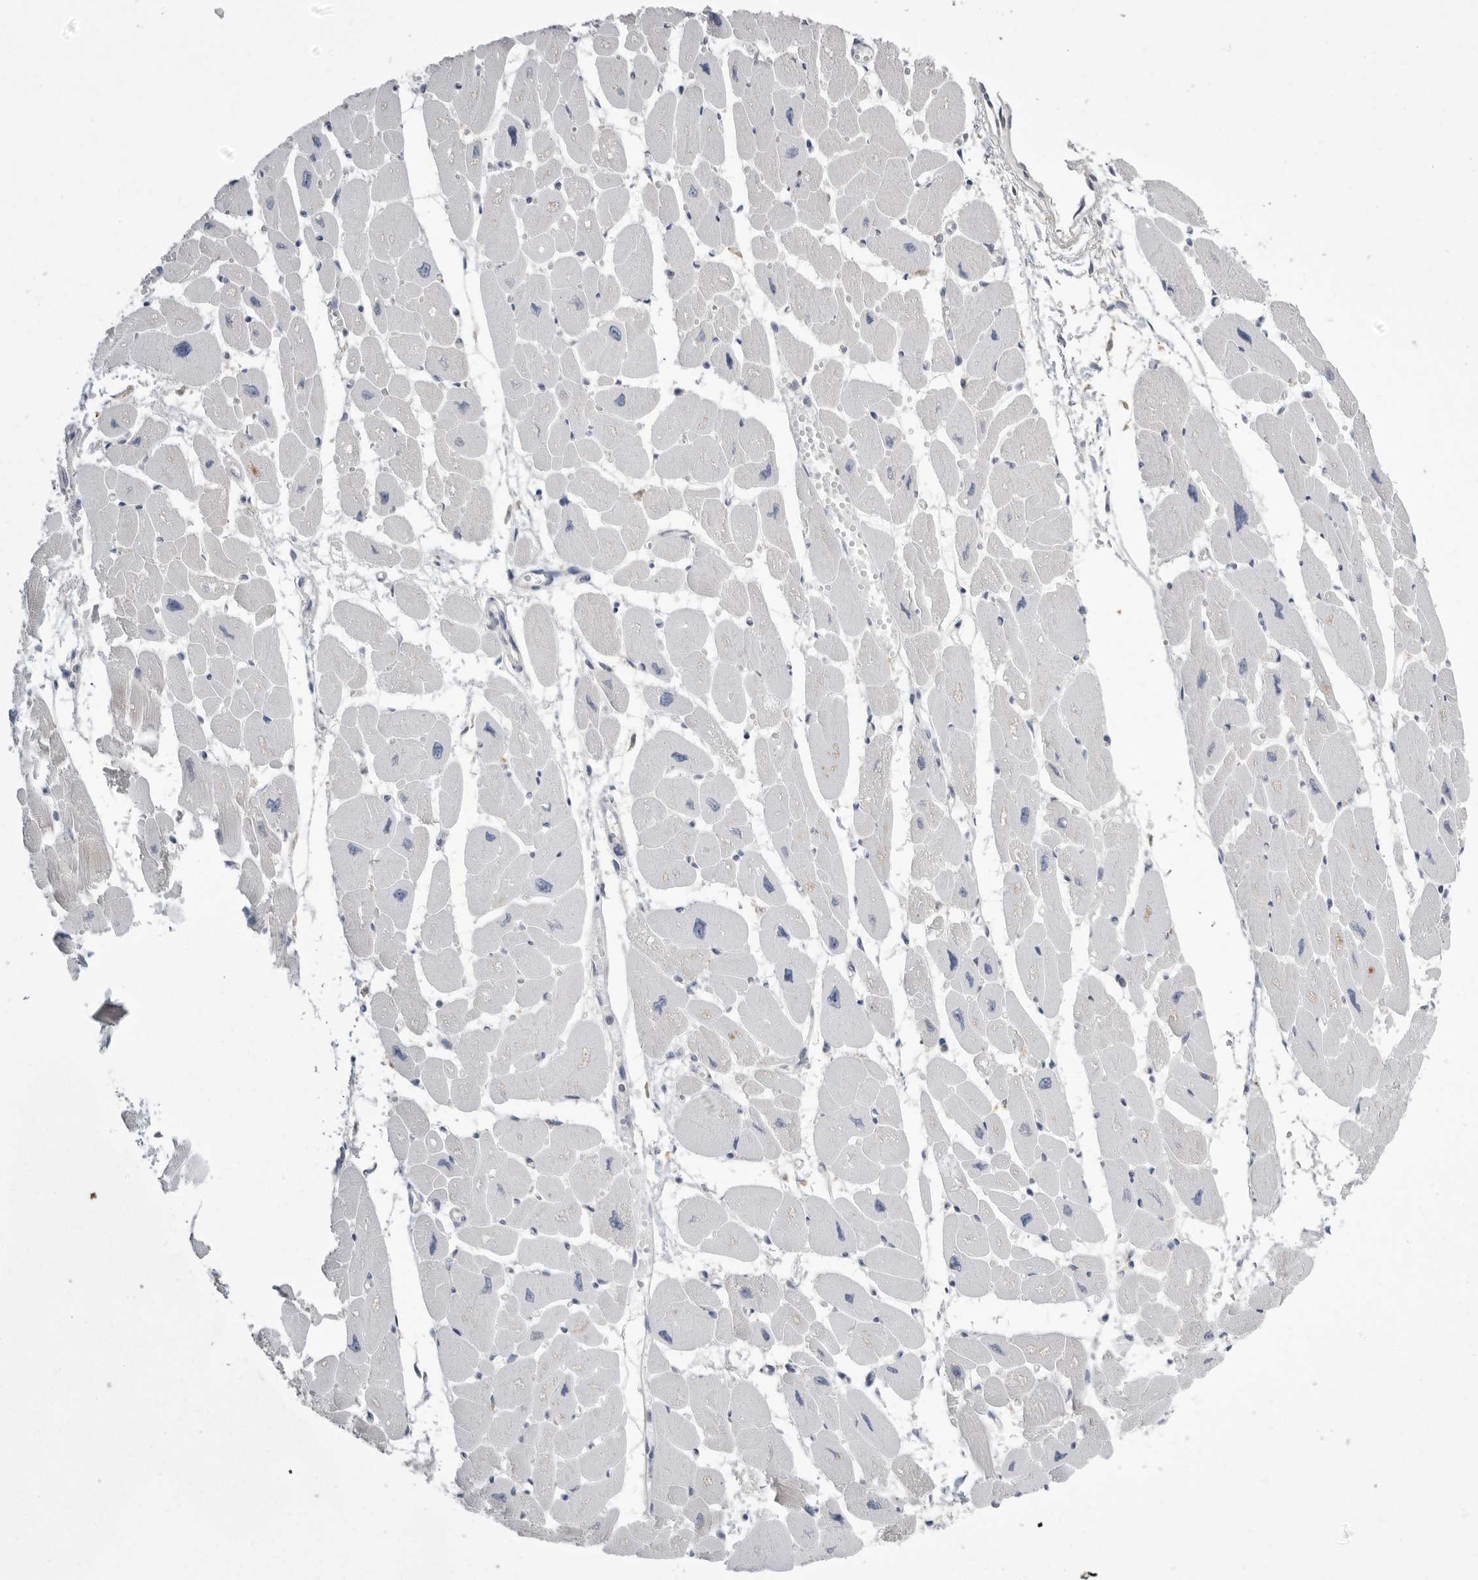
{"staining": {"intensity": "negative", "quantity": "none", "location": "none"}, "tissue": "heart muscle", "cell_type": "Cardiomyocytes", "image_type": "normal", "snomed": [{"axis": "morphology", "description": "Normal tissue, NOS"}, {"axis": "topography", "description": "Heart"}], "caption": "The immunohistochemistry (IHC) photomicrograph has no significant staining in cardiomyocytes of heart muscle. (Immunohistochemistry, brightfield microscopy, high magnification).", "gene": "KYAT3", "patient": {"sex": "female", "age": 54}}